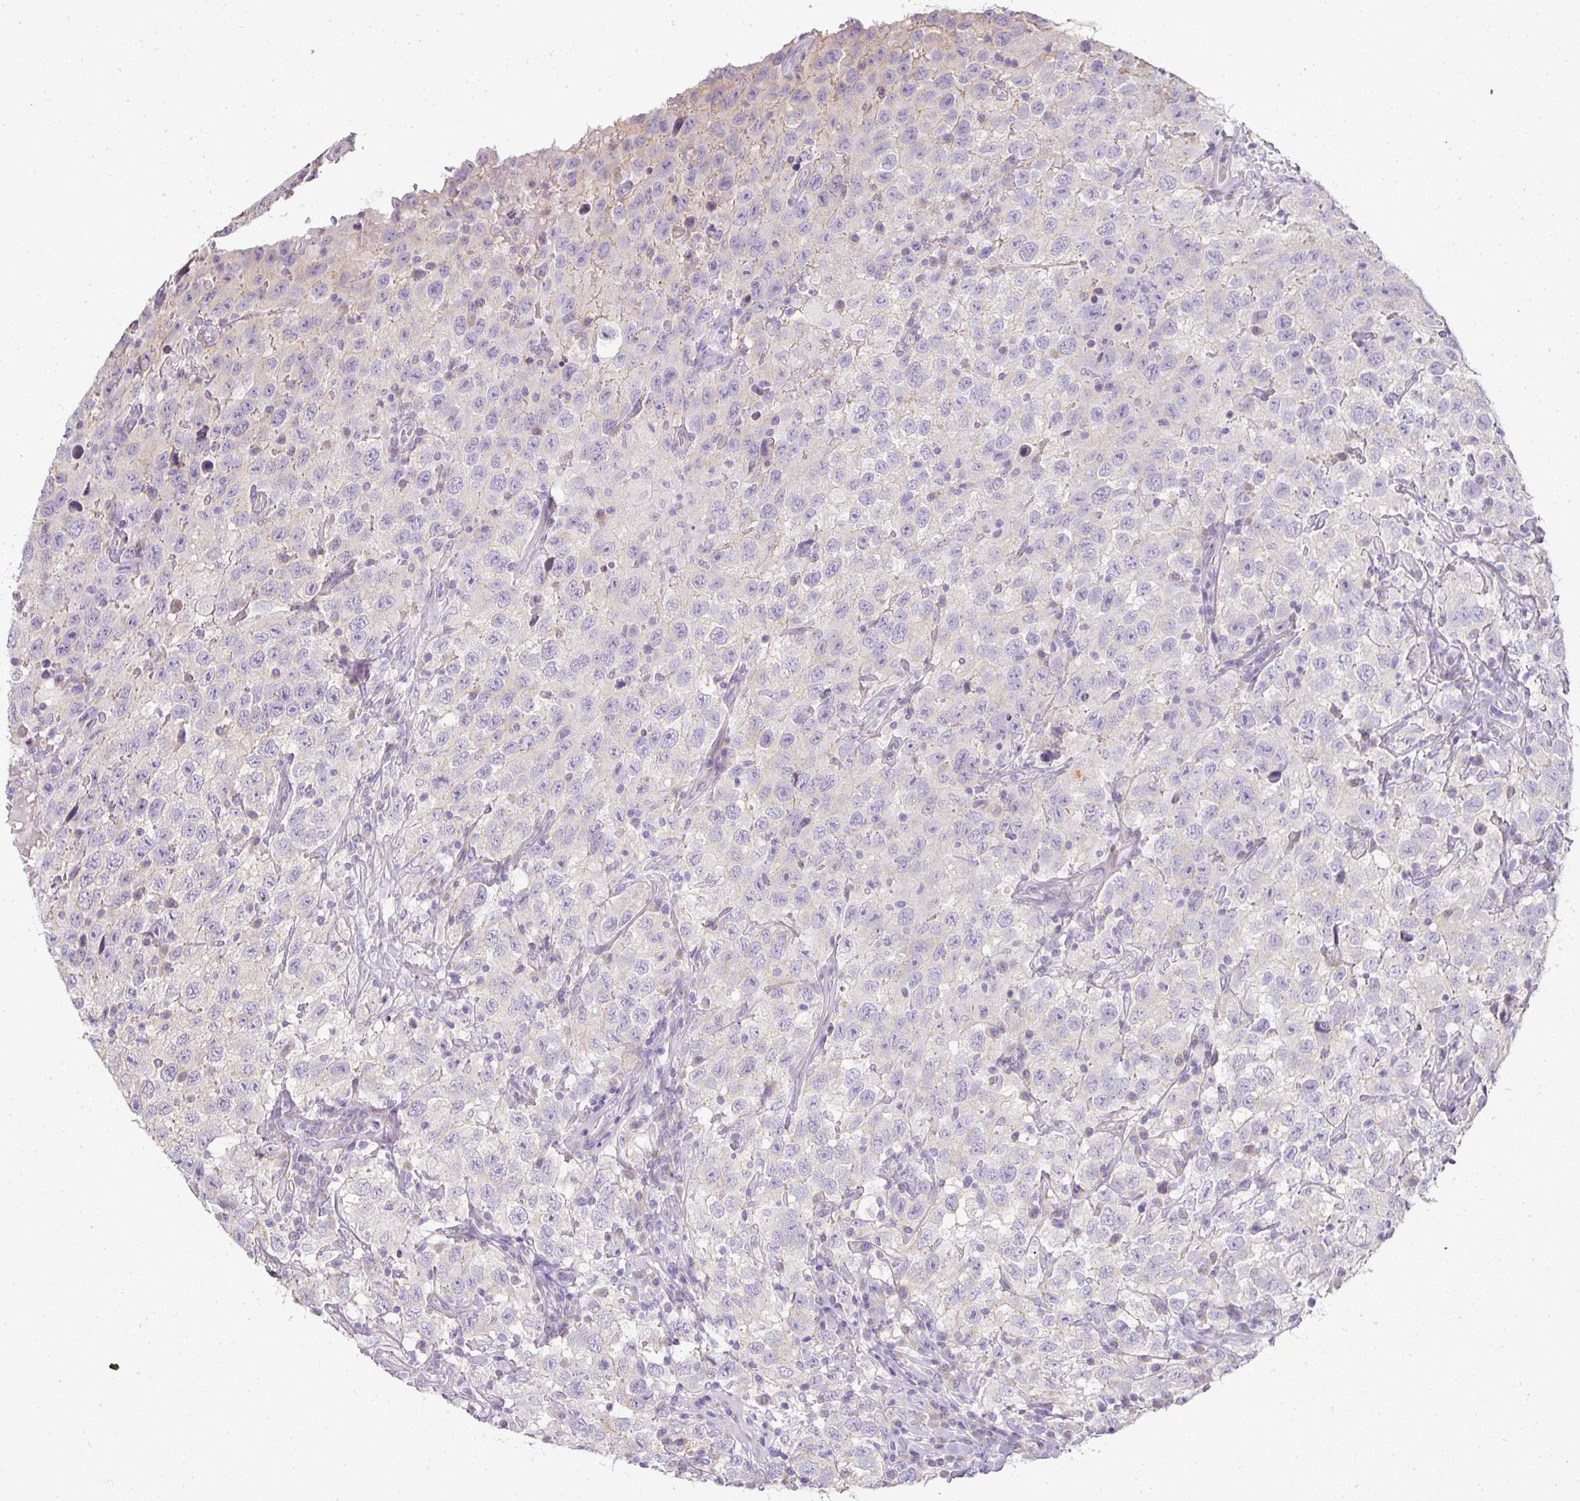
{"staining": {"intensity": "negative", "quantity": "none", "location": "none"}, "tissue": "testis cancer", "cell_type": "Tumor cells", "image_type": "cancer", "snomed": [{"axis": "morphology", "description": "Seminoma, NOS"}, {"axis": "topography", "description": "Testis"}], "caption": "Immunohistochemical staining of testis seminoma exhibits no significant staining in tumor cells.", "gene": "HHEX", "patient": {"sex": "male", "age": 41}}